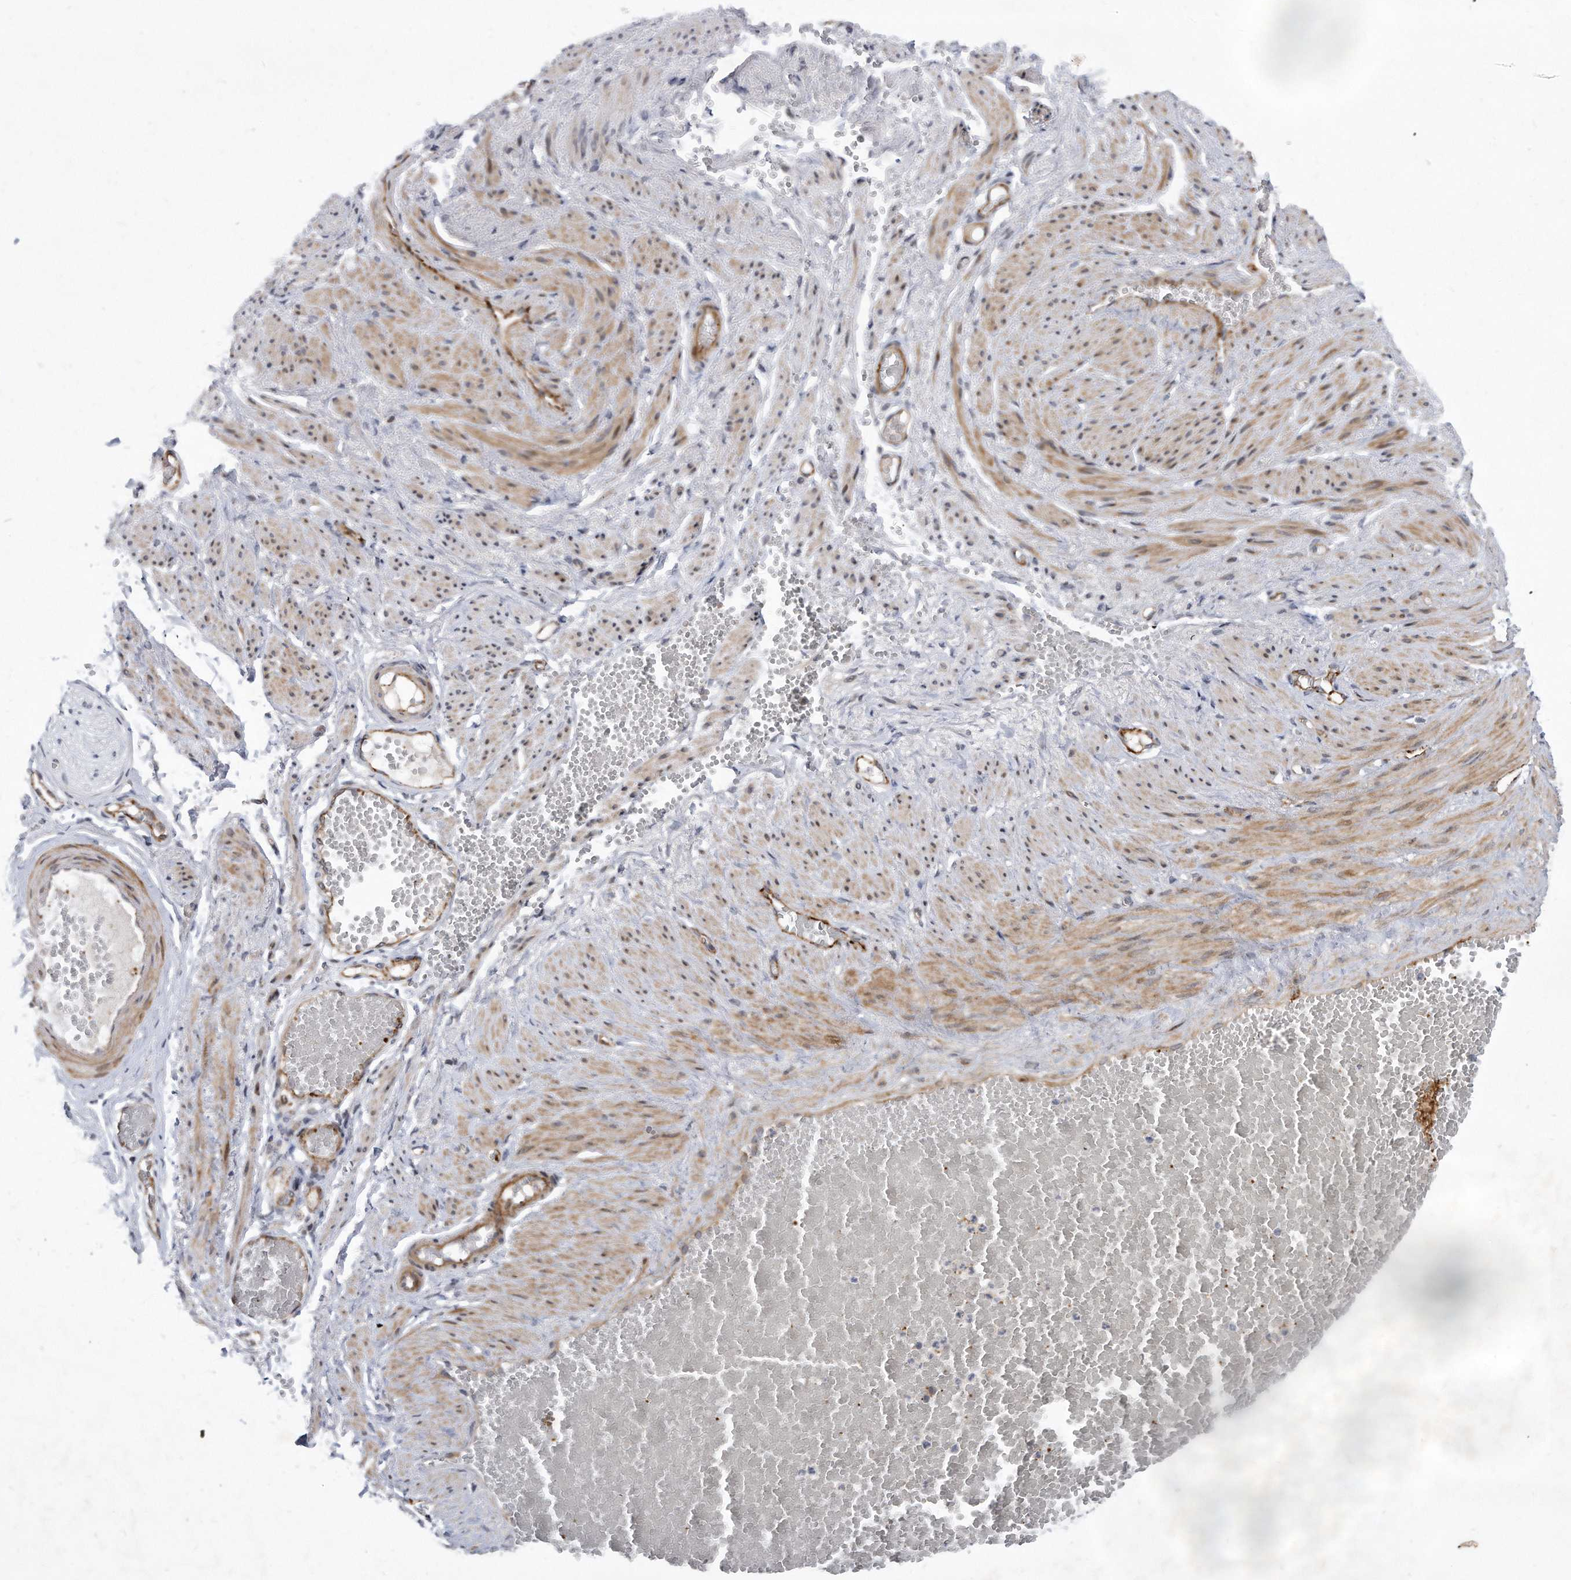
{"staining": {"intensity": "negative", "quantity": "none", "location": "none"}, "tissue": "adipose tissue", "cell_type": "Adipocytes", "image_type": "normal", "snomed": [{"axis": "morphology", "description": "Normal tissue, NOS"}, {"axis": "topography", "description": "Smooth muscle"}, {"axis": "topography", "description": "Peripheral nerve tissue"}], "caption": "Normal adipose tissue was stained to show a protein in brown. There is no significant positivity in adipocytes. (DAB (3,3'-diaminobenzidine) IHC visualized using brightfield microscopy, high magnification).", "gene": "PGBD2", "patient": {"sex": "female", "age": 39}}